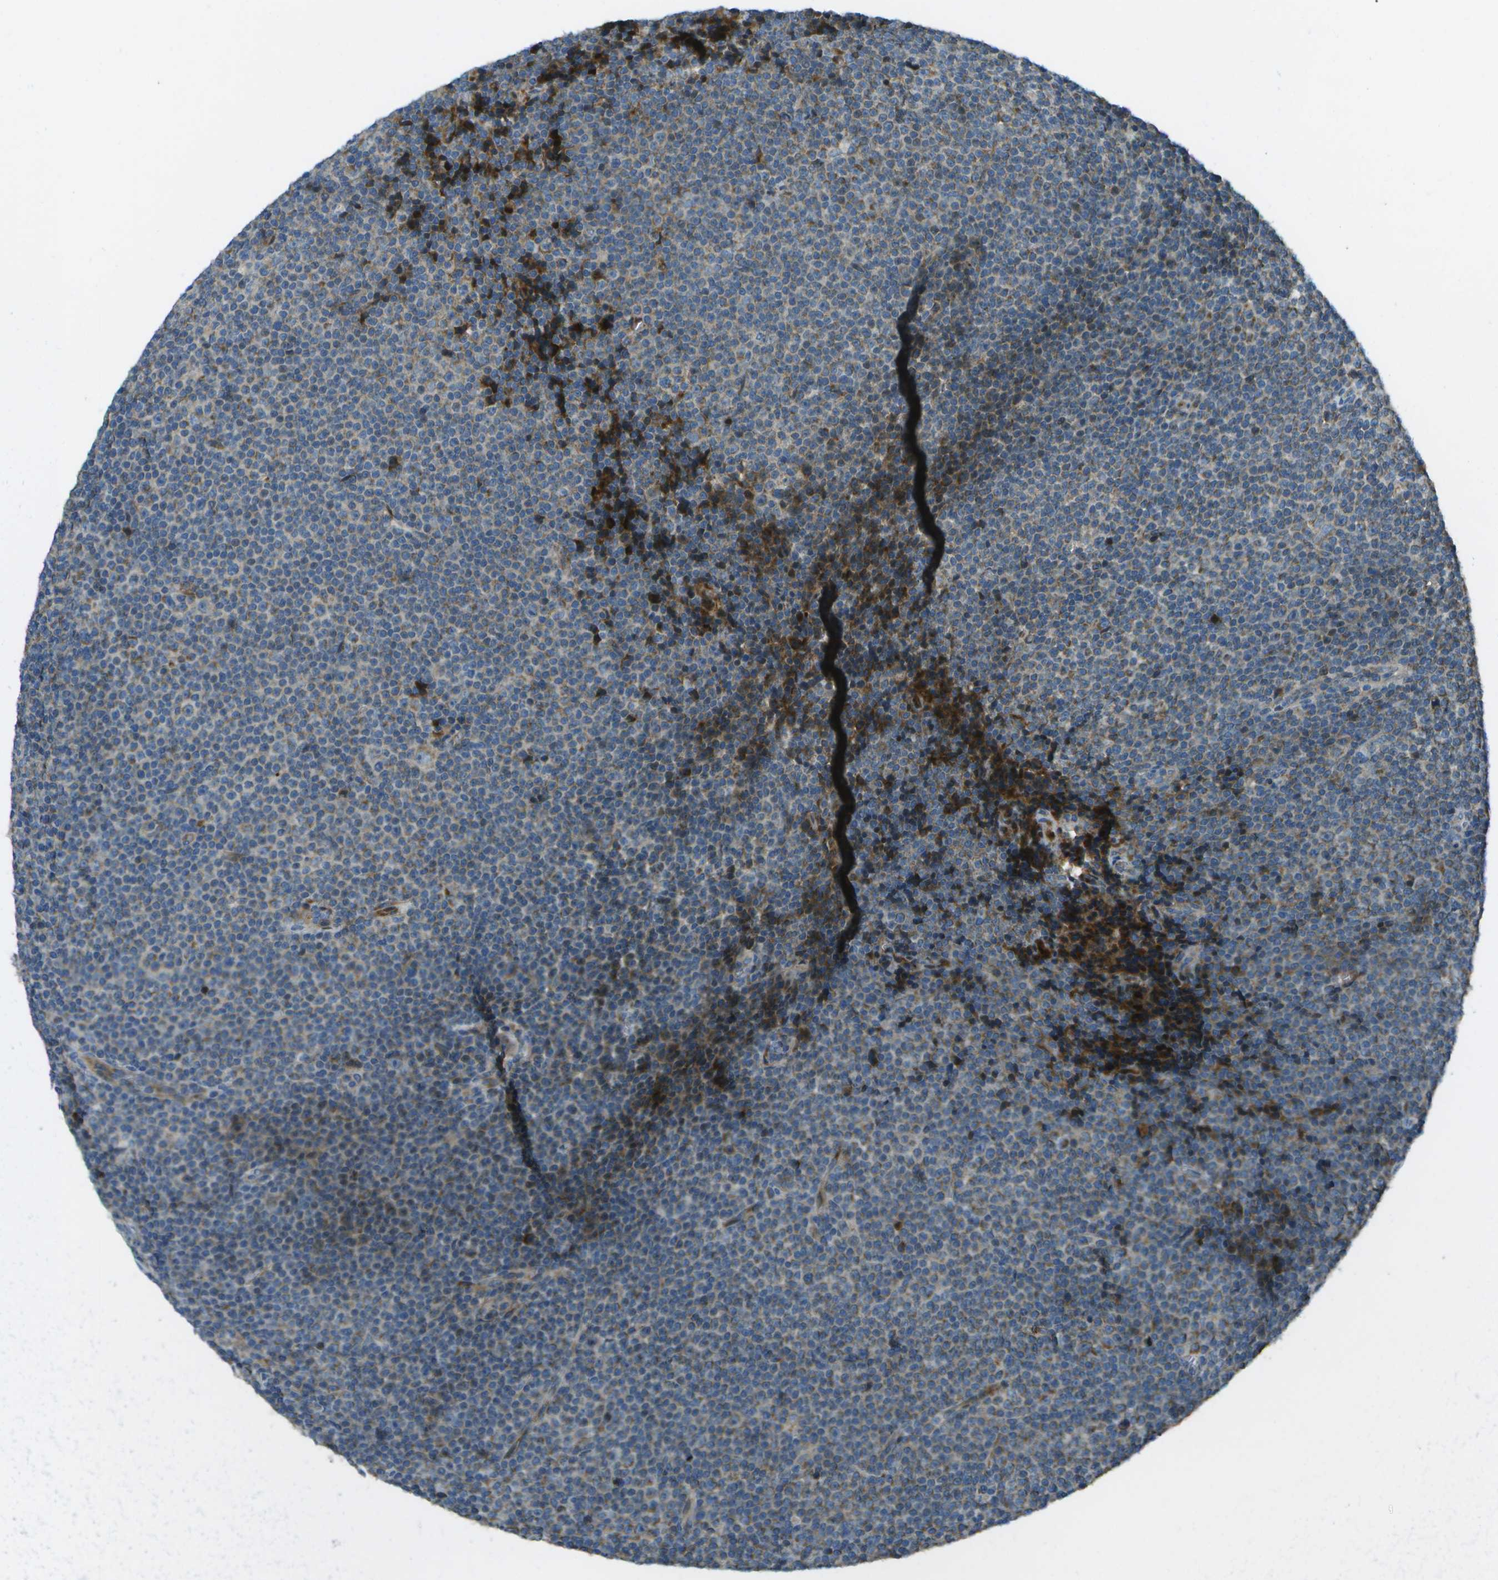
{"staining": {"intensity": "moderate", "quantity": "<25%", "location": "cytoplasmic/membranous"}, "tissue": "lymphoma", "cell_type": "Tumor cells", "image_type": "cancer", "snomed": [{"axis": "morphology", "description": "Malignant lymphoma, non-Hodgkin's type, Low grade"}, {"axis": "topography", "description": "Lymph node"}], "caption": "A low amount of moderate cytoplasmic/membranous positivity is identified in about <25% of tumor cells in lymphoma tissue.", "gene": "PXYLP1", "patient": {"sex": "female", "age": 67}}